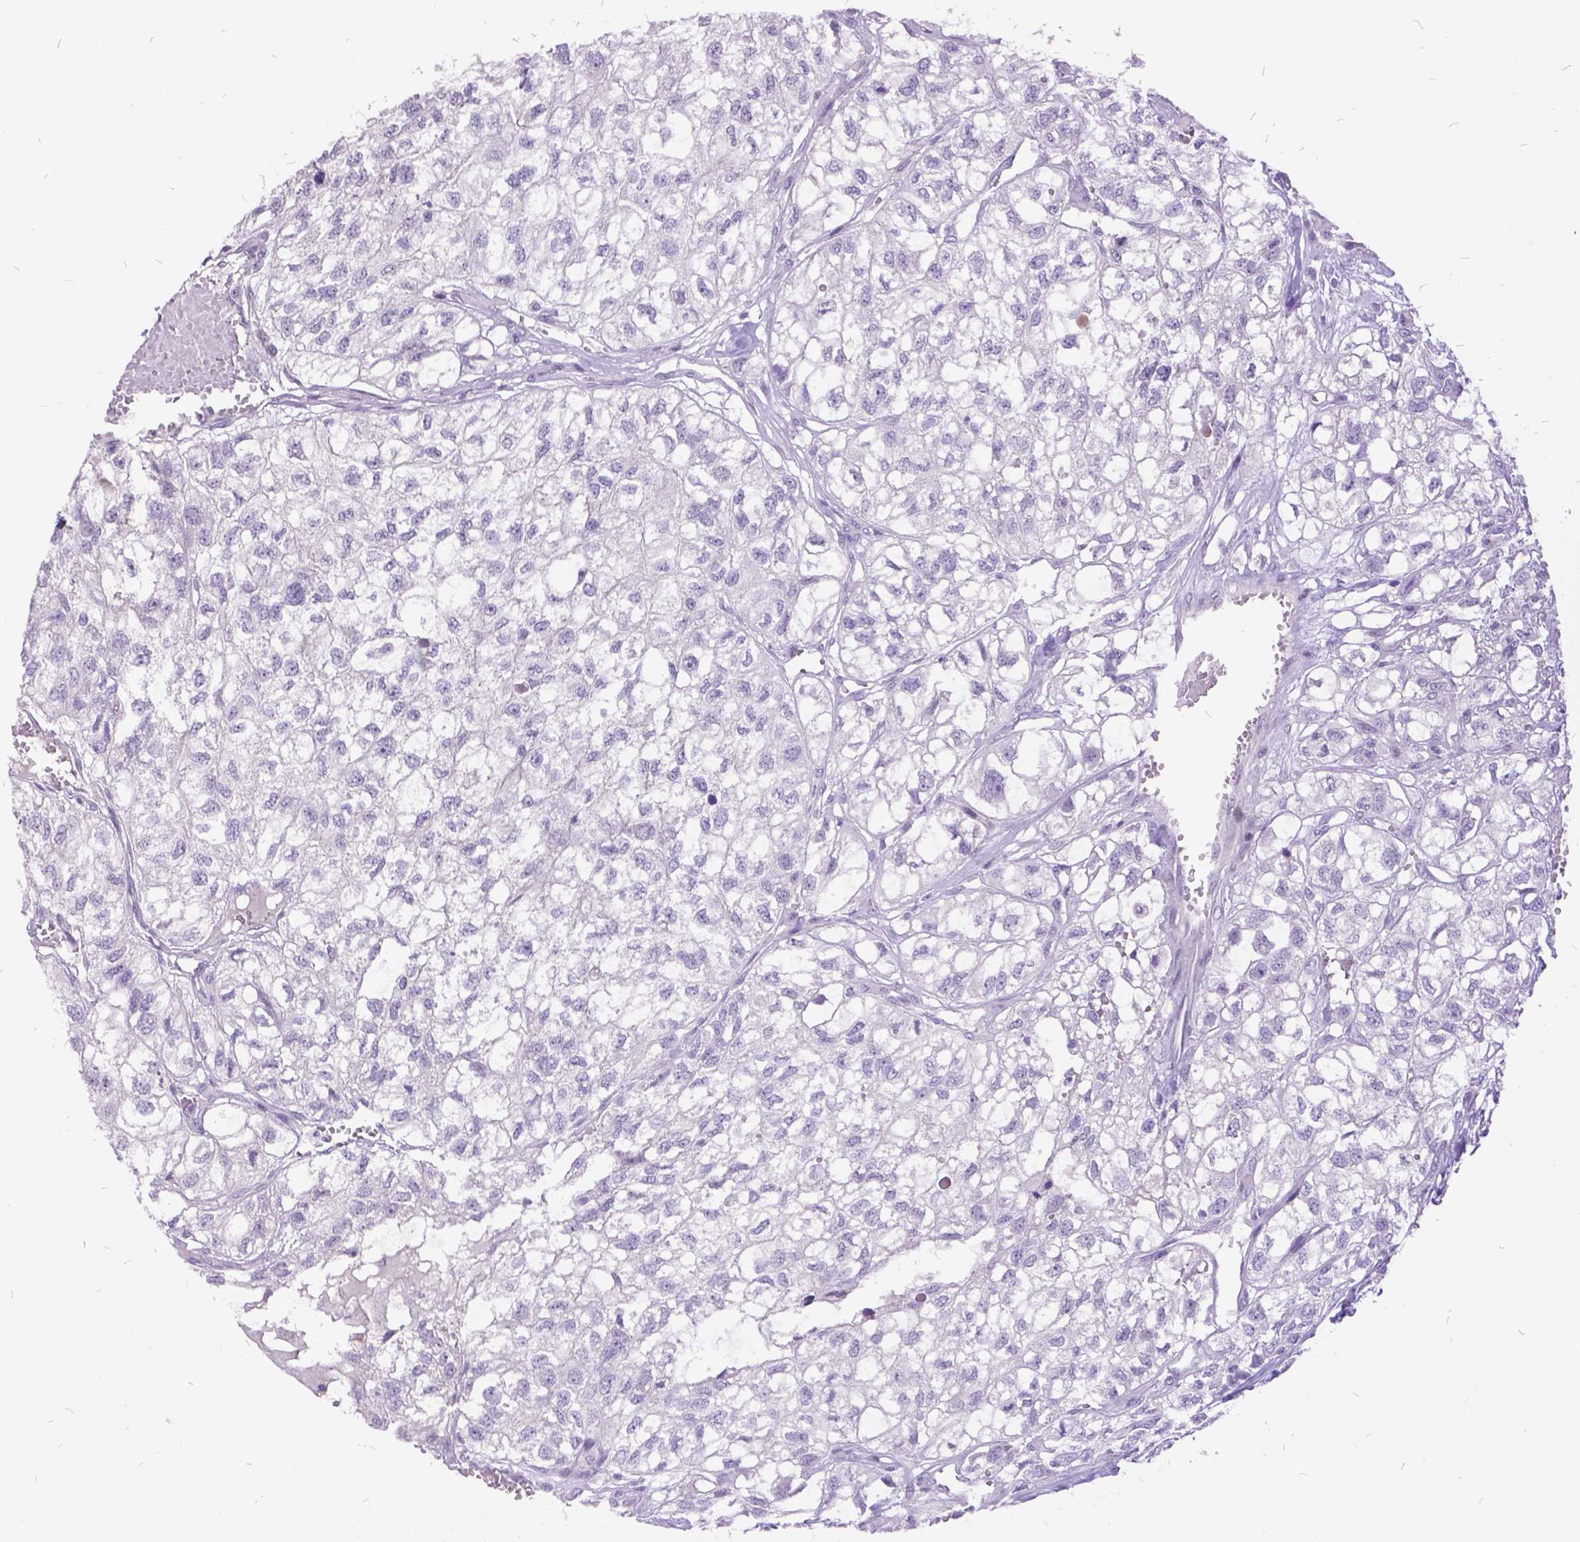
{"staining": {"intensity": "negative", "quantity": "none", "location": "none"}, "tissue": "renal cancer", "cell_type": "Tumor cells", "image_type": "cancer", "snomed": [{"axis": "morphology", "description": "Adenocarcinoma, NOS"}, {"axis": "topography", "description": "Kidney"}], "caption": "The histopathology image displays no staining of tumor cells in renal adenocarcinoma.", "gene": "ITGB6", "patient": {"sex": "male", "age": 56}}